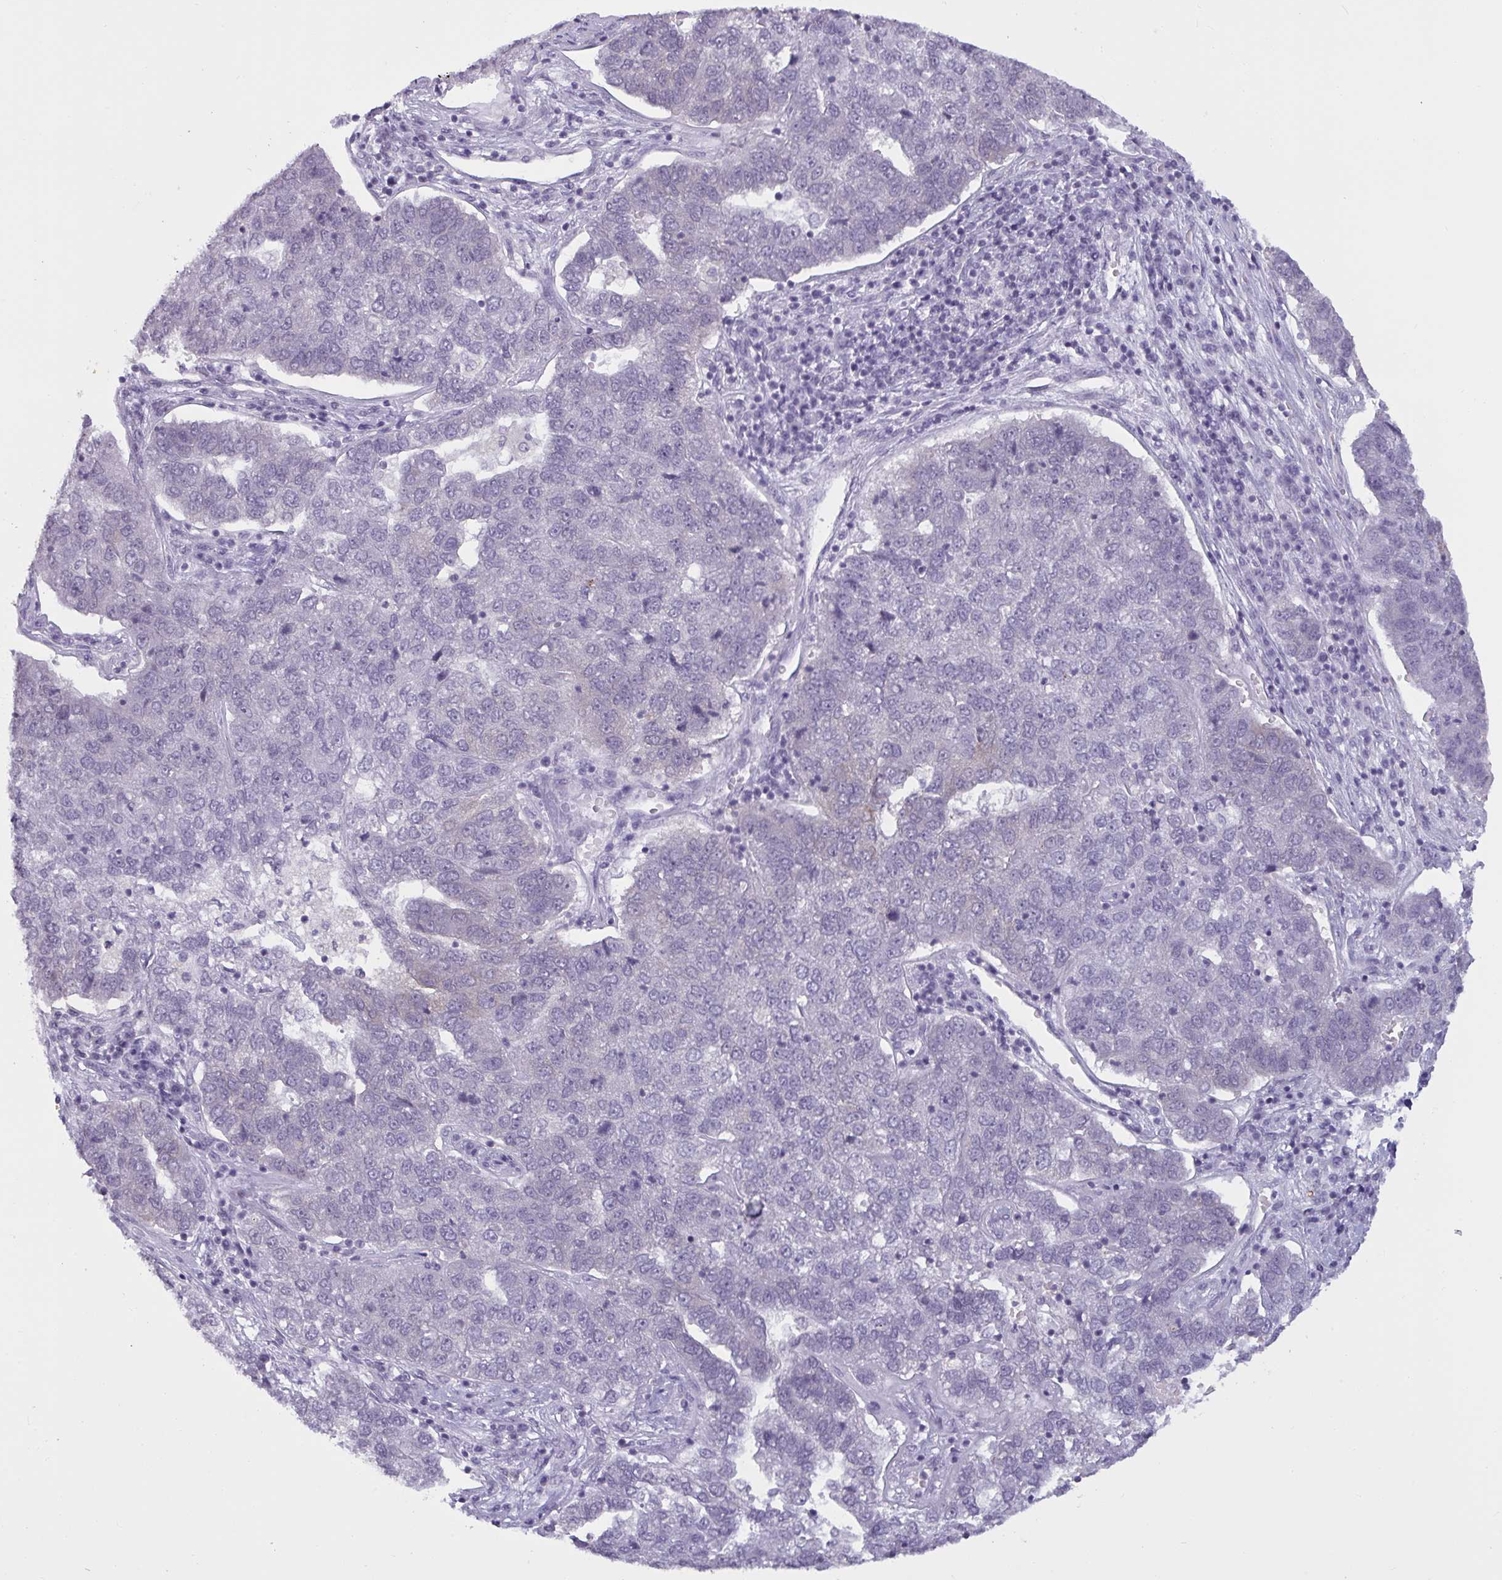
{"staining": {"intensity": "negative", "quantity": "none", "location": "none"}, "tissue": "pancreatic cancer", "cell_type": "Tumor cells", "image_type": "cancer", "snomed": [{"axis": "morphology", "description": "Adenocarcinoma, NOS"}, {"axis": "topography", "description": "Pancreas"}], "caption": "A high-resolution photomicrograph shows immunohistochemistry staining of adenocarcinoma (pancreatic), which exhibits no significant staining in tumor cells.", "gene": "TBC1D4", "patient": {"sex": "female", "age": 61}}